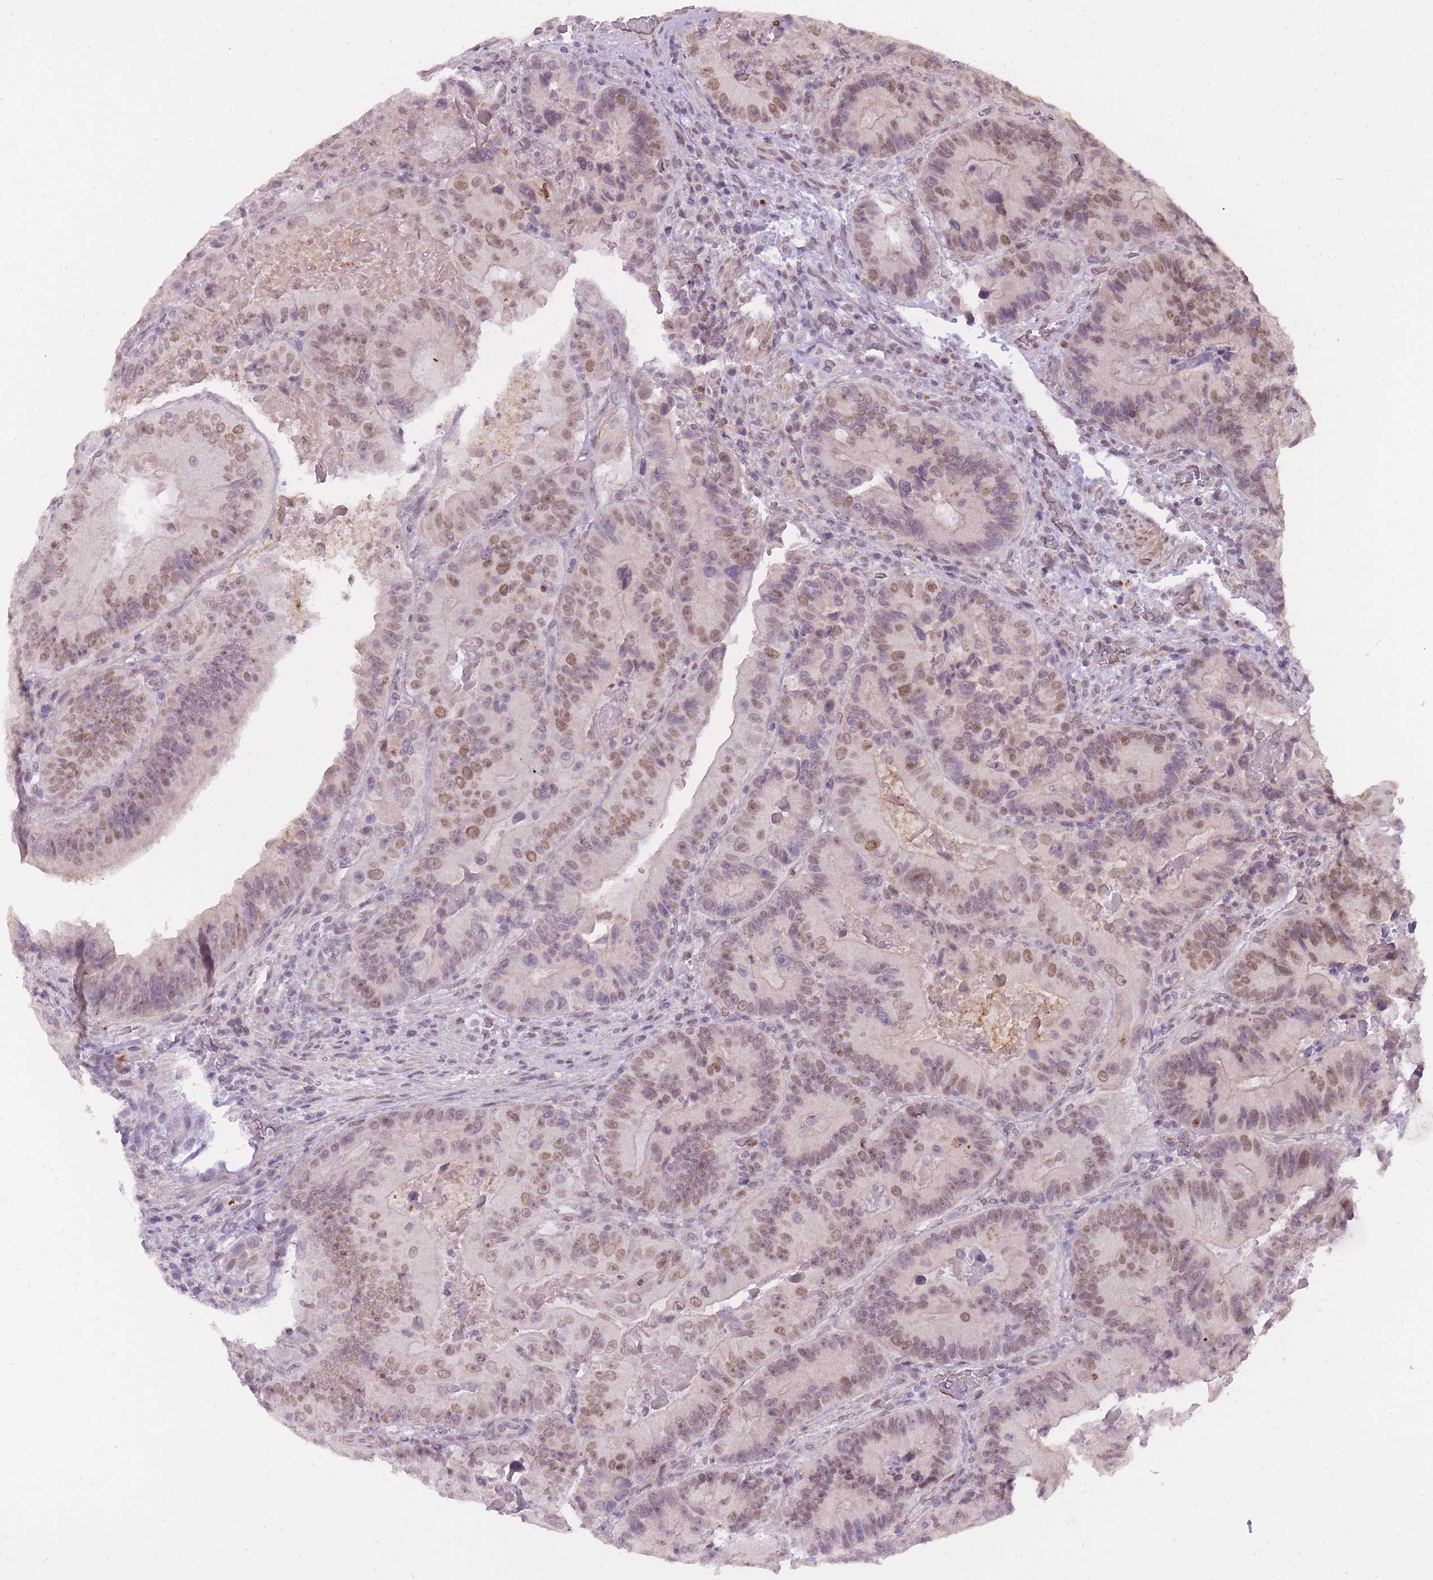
{"staining": {"intensity": "moderate", "quantity": ">75%", "location": "nuclear"}, "tissue": "colorectal cancer", "cell_type": "Tumor cells", "image_type": "cancer", "snomed": [{"axis": "morphology", "description": "Adenocarcinoma, NOS"}, {"axis": "topography", "description": "Colon"}], "caption": "A medium amount of moderate nuclear expression is identified in about >75% of tumor cells in colorectal adenocarcinoma tissue.", "gene": "TIGD1", "patient": {"sex": "female", "age": 86}}